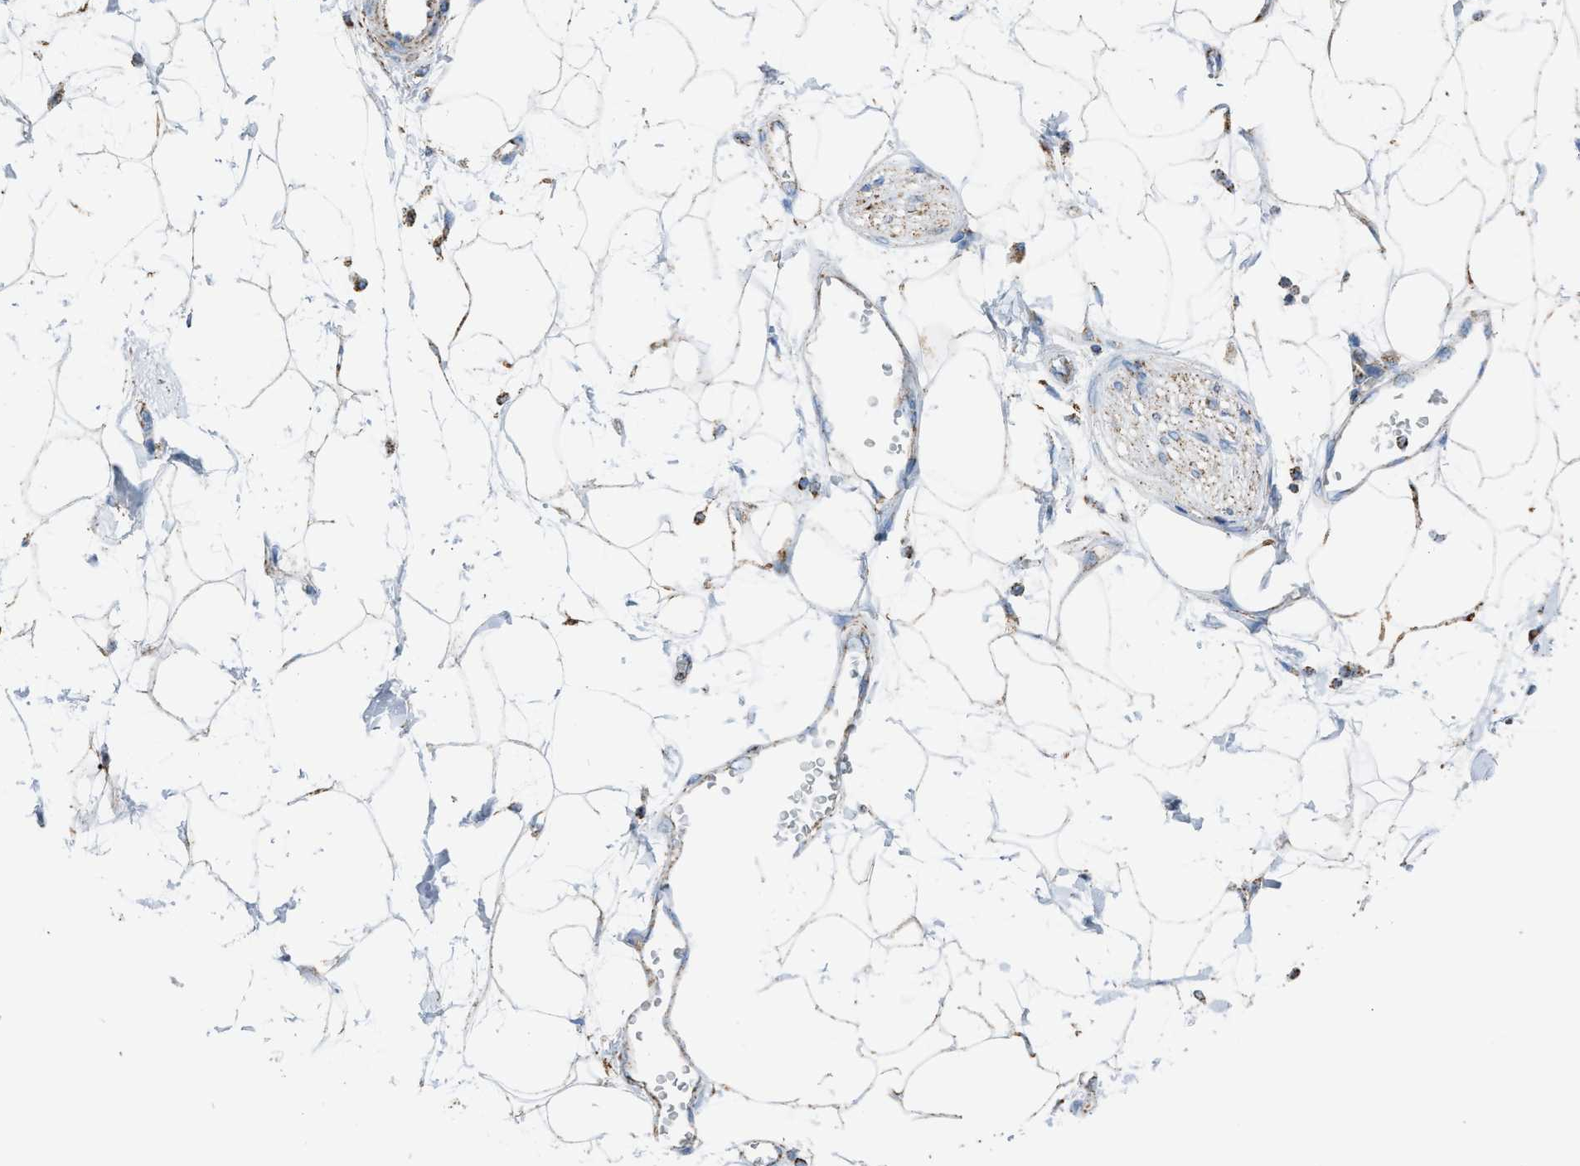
{"staining": {"intensity": "moderate", "quantity": ">75%", "location": "cytoplasmic/membranous"}, "tissue": "adipose tissue", "cell_type": "Adipocytes", "image_type": "normal", "snomed": [{"axis": "morphology", "description": "Normal tissue, NOS"}, {"axis": "morphology", "description": "Adenocarcinoma, NOS"}, {"axis": "topography", "description": "Duodenum"}, {"axis": "topography", "description": "Peripheral nerve tissue"}], "caption": "Approximately >75% of adipocytes in unremarkable adipose tissue display moderate cytoplasmic/membranous protein staining as visualized by brown immunohistochemical staining.", "gene": "MDH2", "patient": {"sex": "female", "age": 60}}